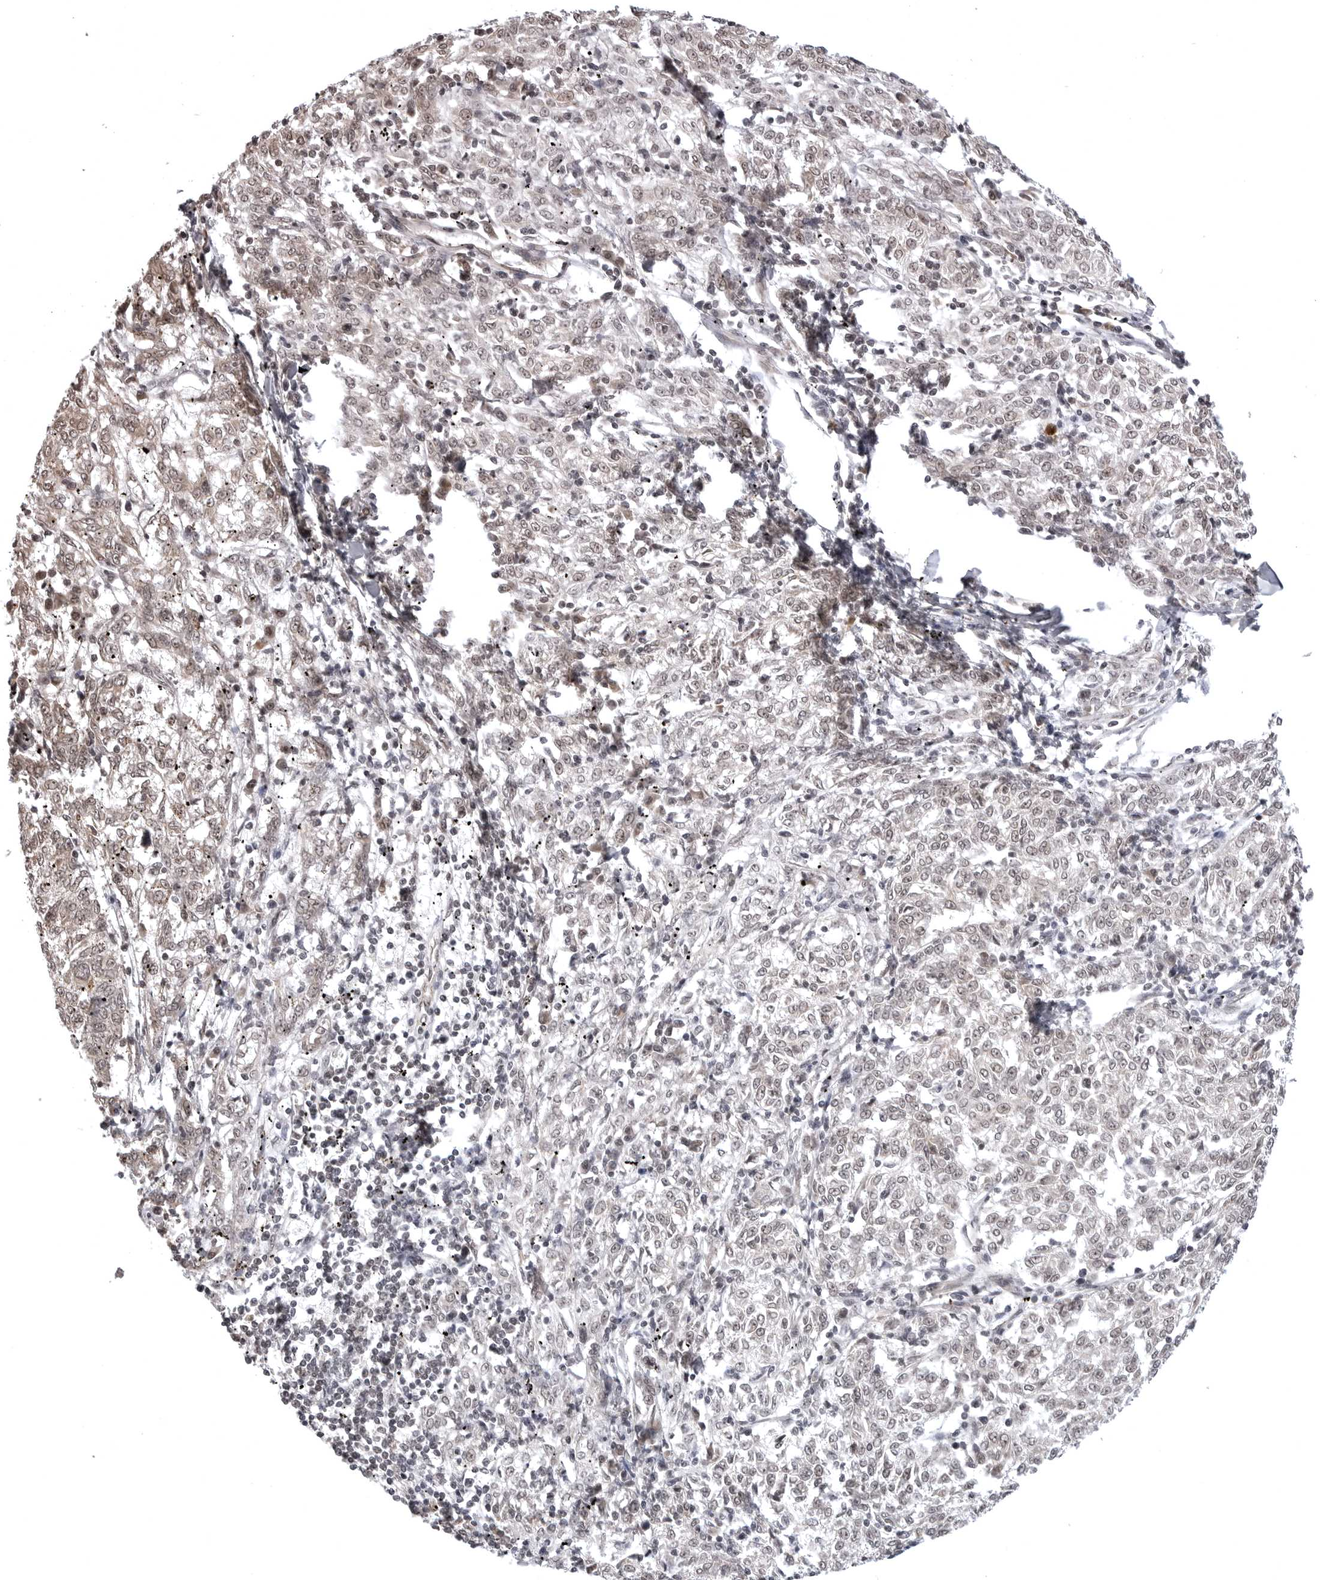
{"staining": {"intensity": "weak", "quantity": "25%-75%", "location": "nuclear"}, "tissue": "melanoma", "cell_type": "Tumor cells", "image_type": "cancer", "snomed": [{"axis": "morphology", "description": "Malignant melanoma, NOS"}, {"axis": "topography", "description": "Skin"}], "caption": "Protein staining of malignant melanoma tissue demonstrates weak nuclear expression in approximately 25%-75% of tumor cells.", "gene": "PHF3", "patient": {"sex": "female", "age": 72}}